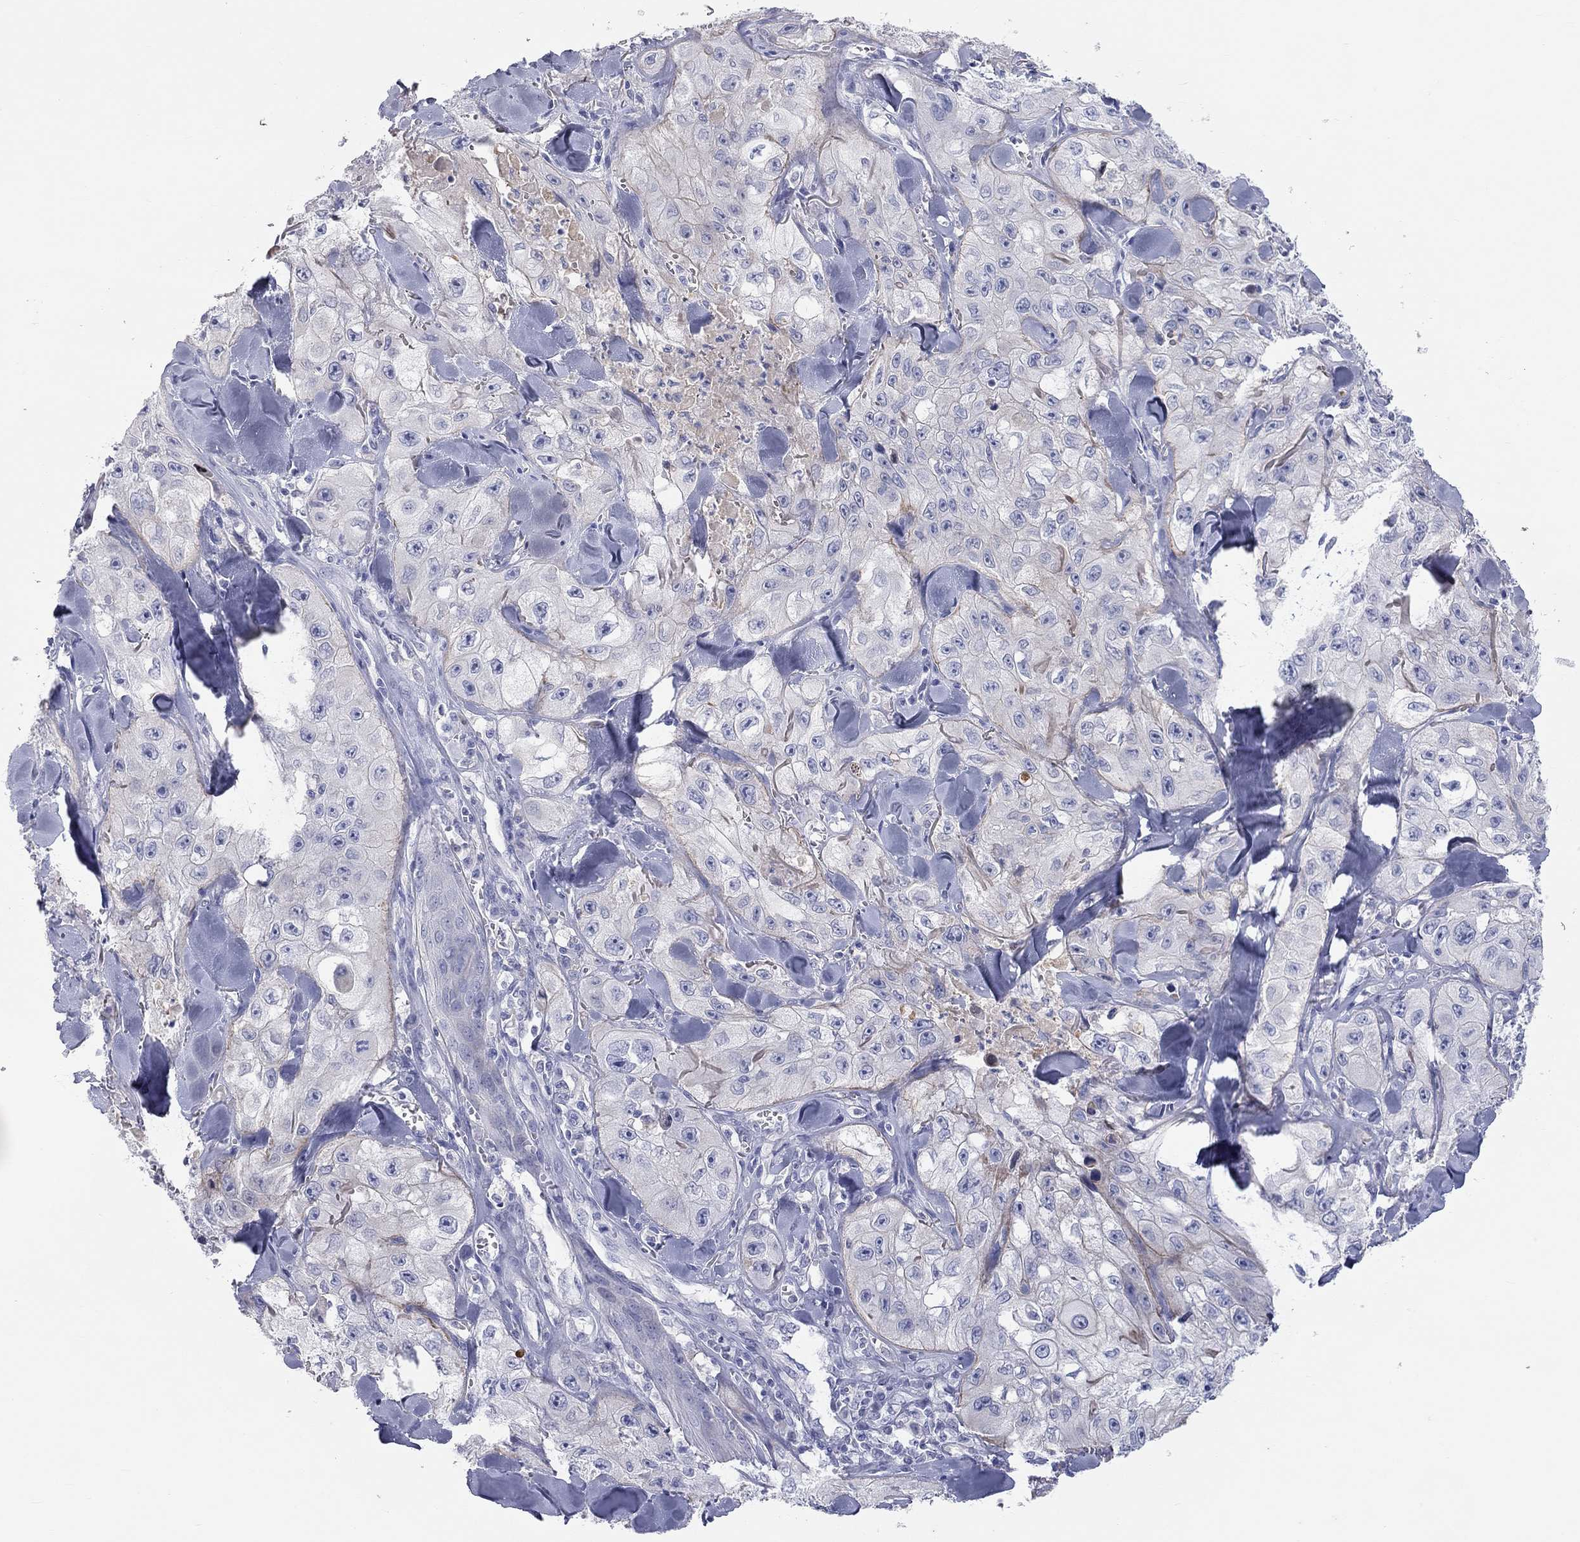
{"staining": {"intensity": "negative", "quantity": "none", "location": "none"}, "tissue": "skin cancer", "cell_type": "Tumor cells", "image_type": "cancer", "snomed": [{"axis": "morphology", "description": "Squamous cell carcinoma, NOS"}, {"axis": "topography", "description": "Skin"}, {"axis": "topography", "description": "Subcutis"}], "caption": "Immunohistochemistry histopathology image of skin cancer (squamous cell carcinoma) stained for a protein (brown), which demonstrates no positivity in tumor cells.", "gene": "ST7L", "patient": {"sex": "male", "age": 73}}